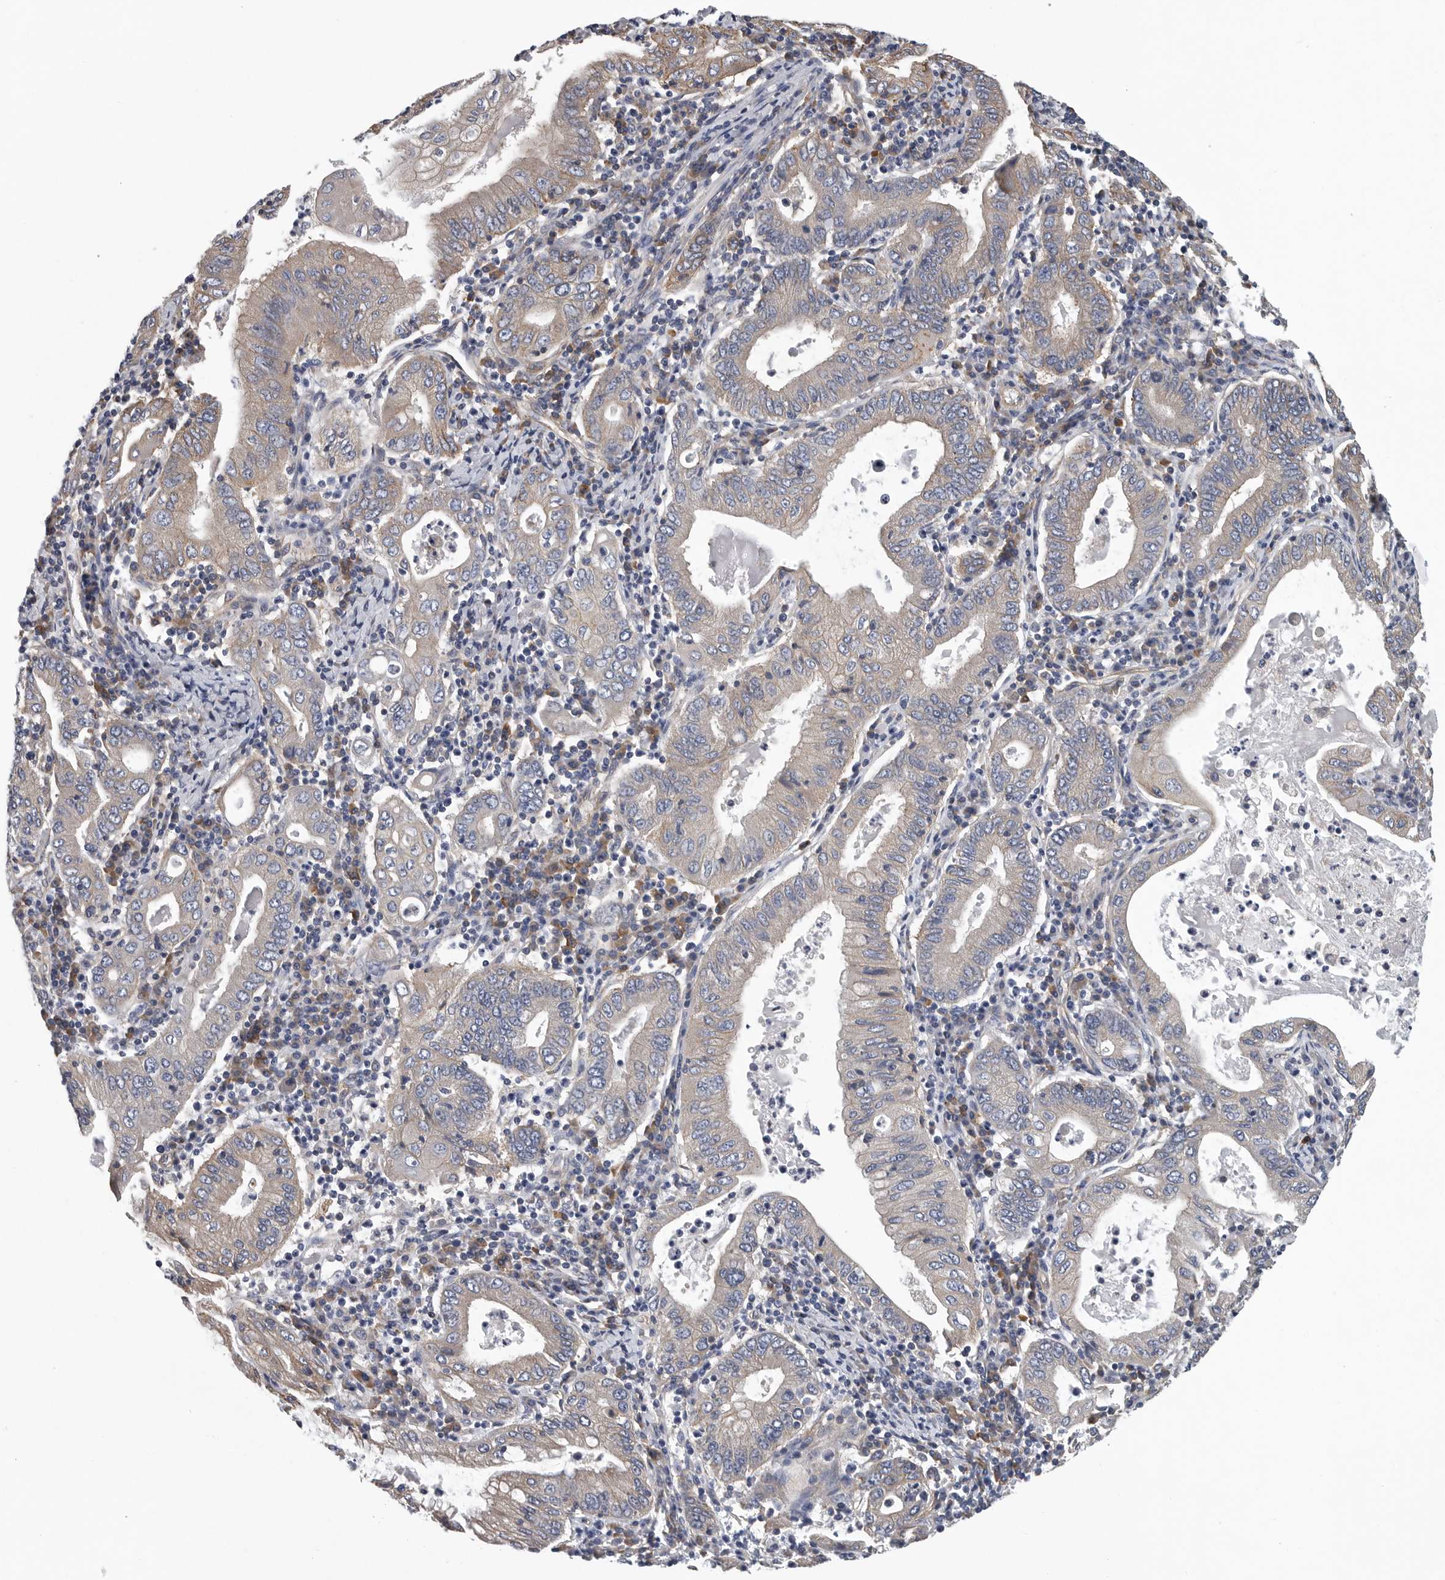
{"staining": {"intensity": "weak", "quantity": "<25%", "location": "cytoplasmic/membranous"}, "tissue": "stomach cancer", "cell_type": "Tumor cells", "image_type": "cancer", "snomed": [{"axis": "morphology", "description": "Normal tissue, NOS"}, {"axis": "morphology", "description": "Adenocarcinoma, NOS"}, {"axis": "topography", "description": "Esophagus"}, {"axis": "topography", "description": "Stomach, upper"}, {"axis": "topography", "description": "Peripheral nerve tissue"}], "caption": "A micrograph of human stomach cancer is negative for staining in tumor cells.", "gene": "OXR1", "patient": {"sex": "male", "age": 62}}